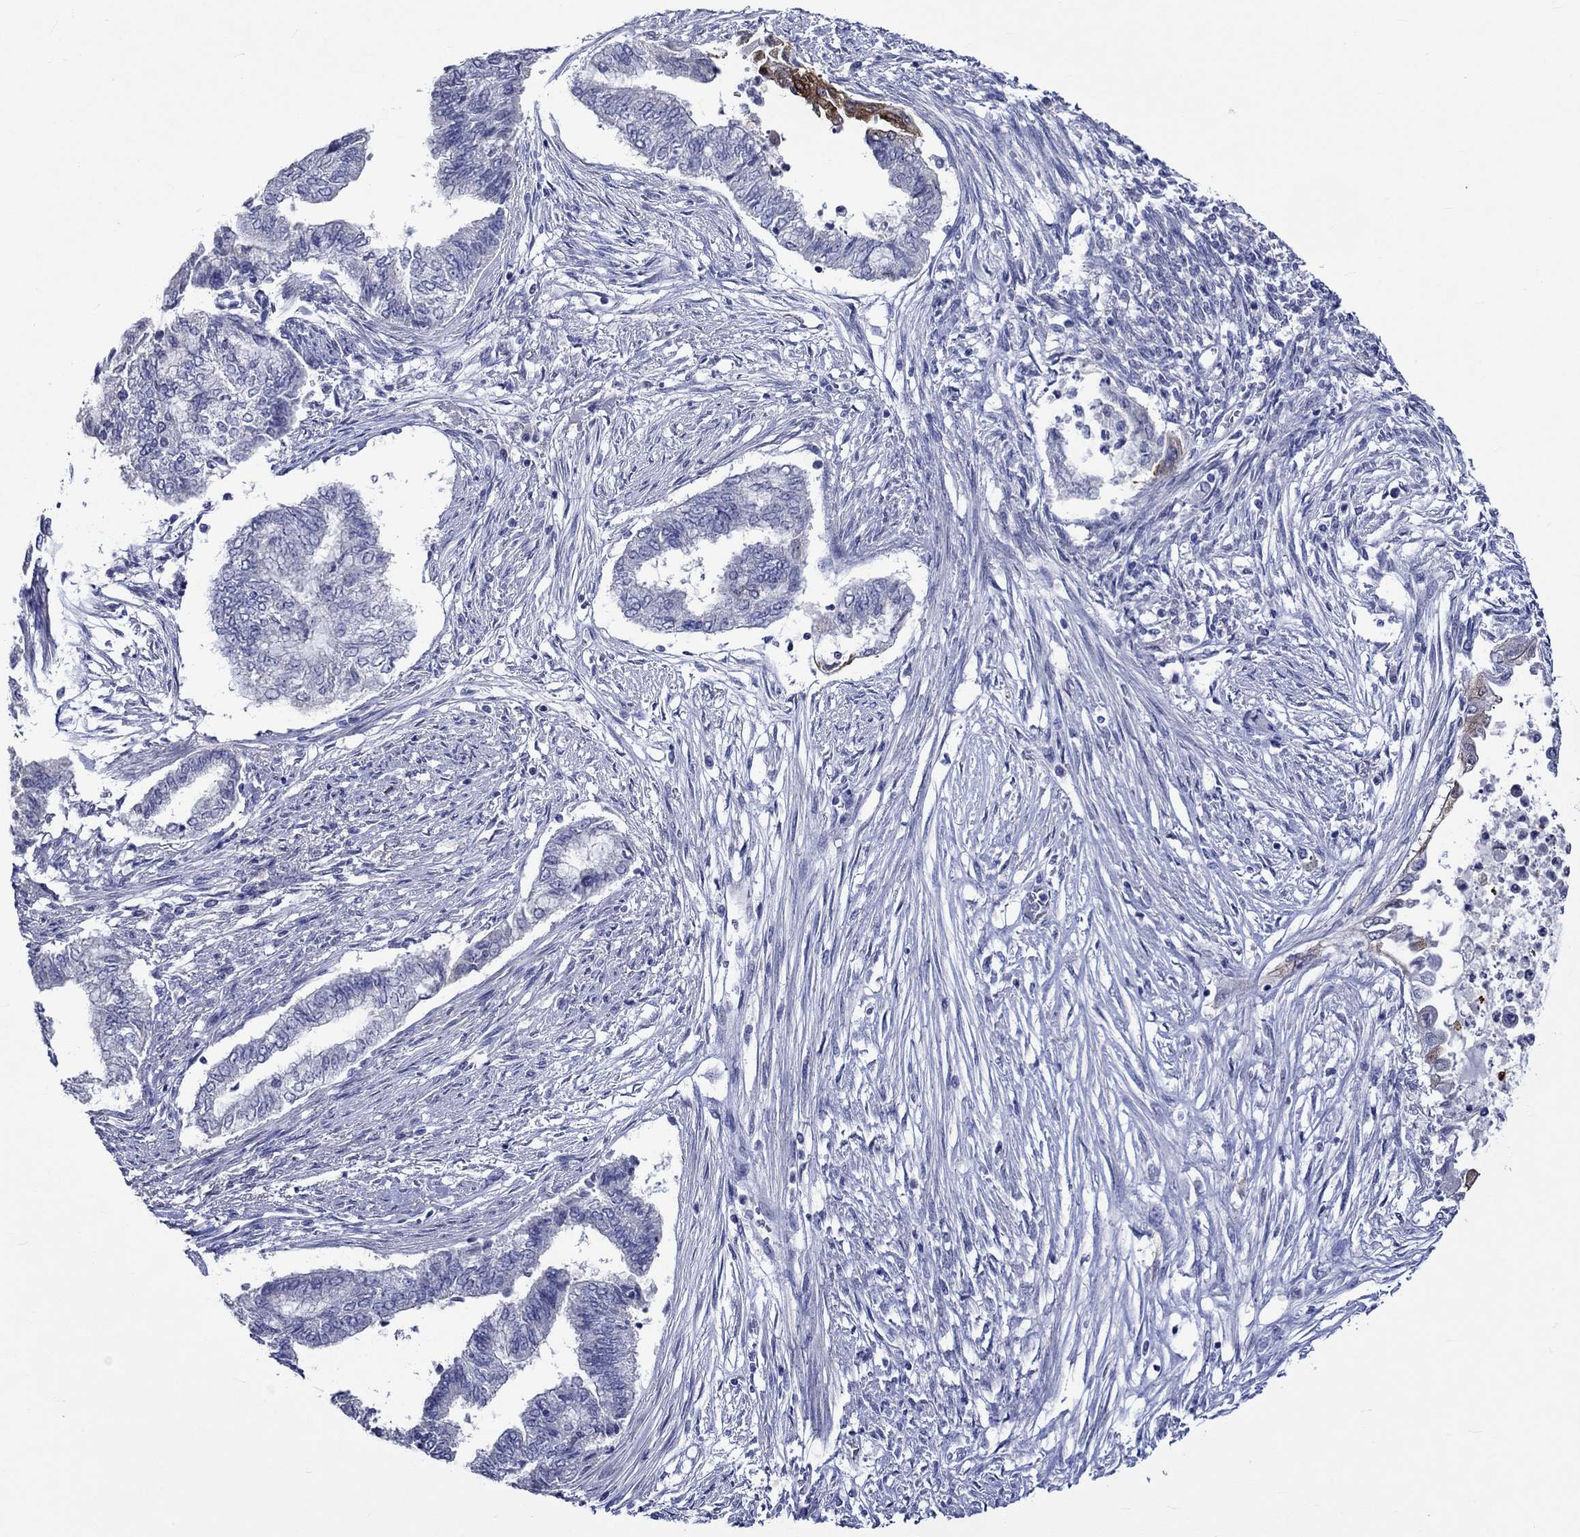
{"staining": {"intensity": "weak", "quantity": "<25%", "location": "cytoplasmic/membranous"}, "tissue": "endometrial cancer", "cell_type": "Tumor cells", "image_type": "cancer", "snomed": [{"axis": "morphology", "description": "Adenocarcinoma, NOS"}, {"axis": "topography", "description": "Endometrium"}], "caption": "The immunohistochemistry (IHC) histopathology image has no significant positivity in tumor cells of endometrial adenocarcinoma tissue.", "gene": "CRYAB", "patient": {"sex": "female", "age": 65}}